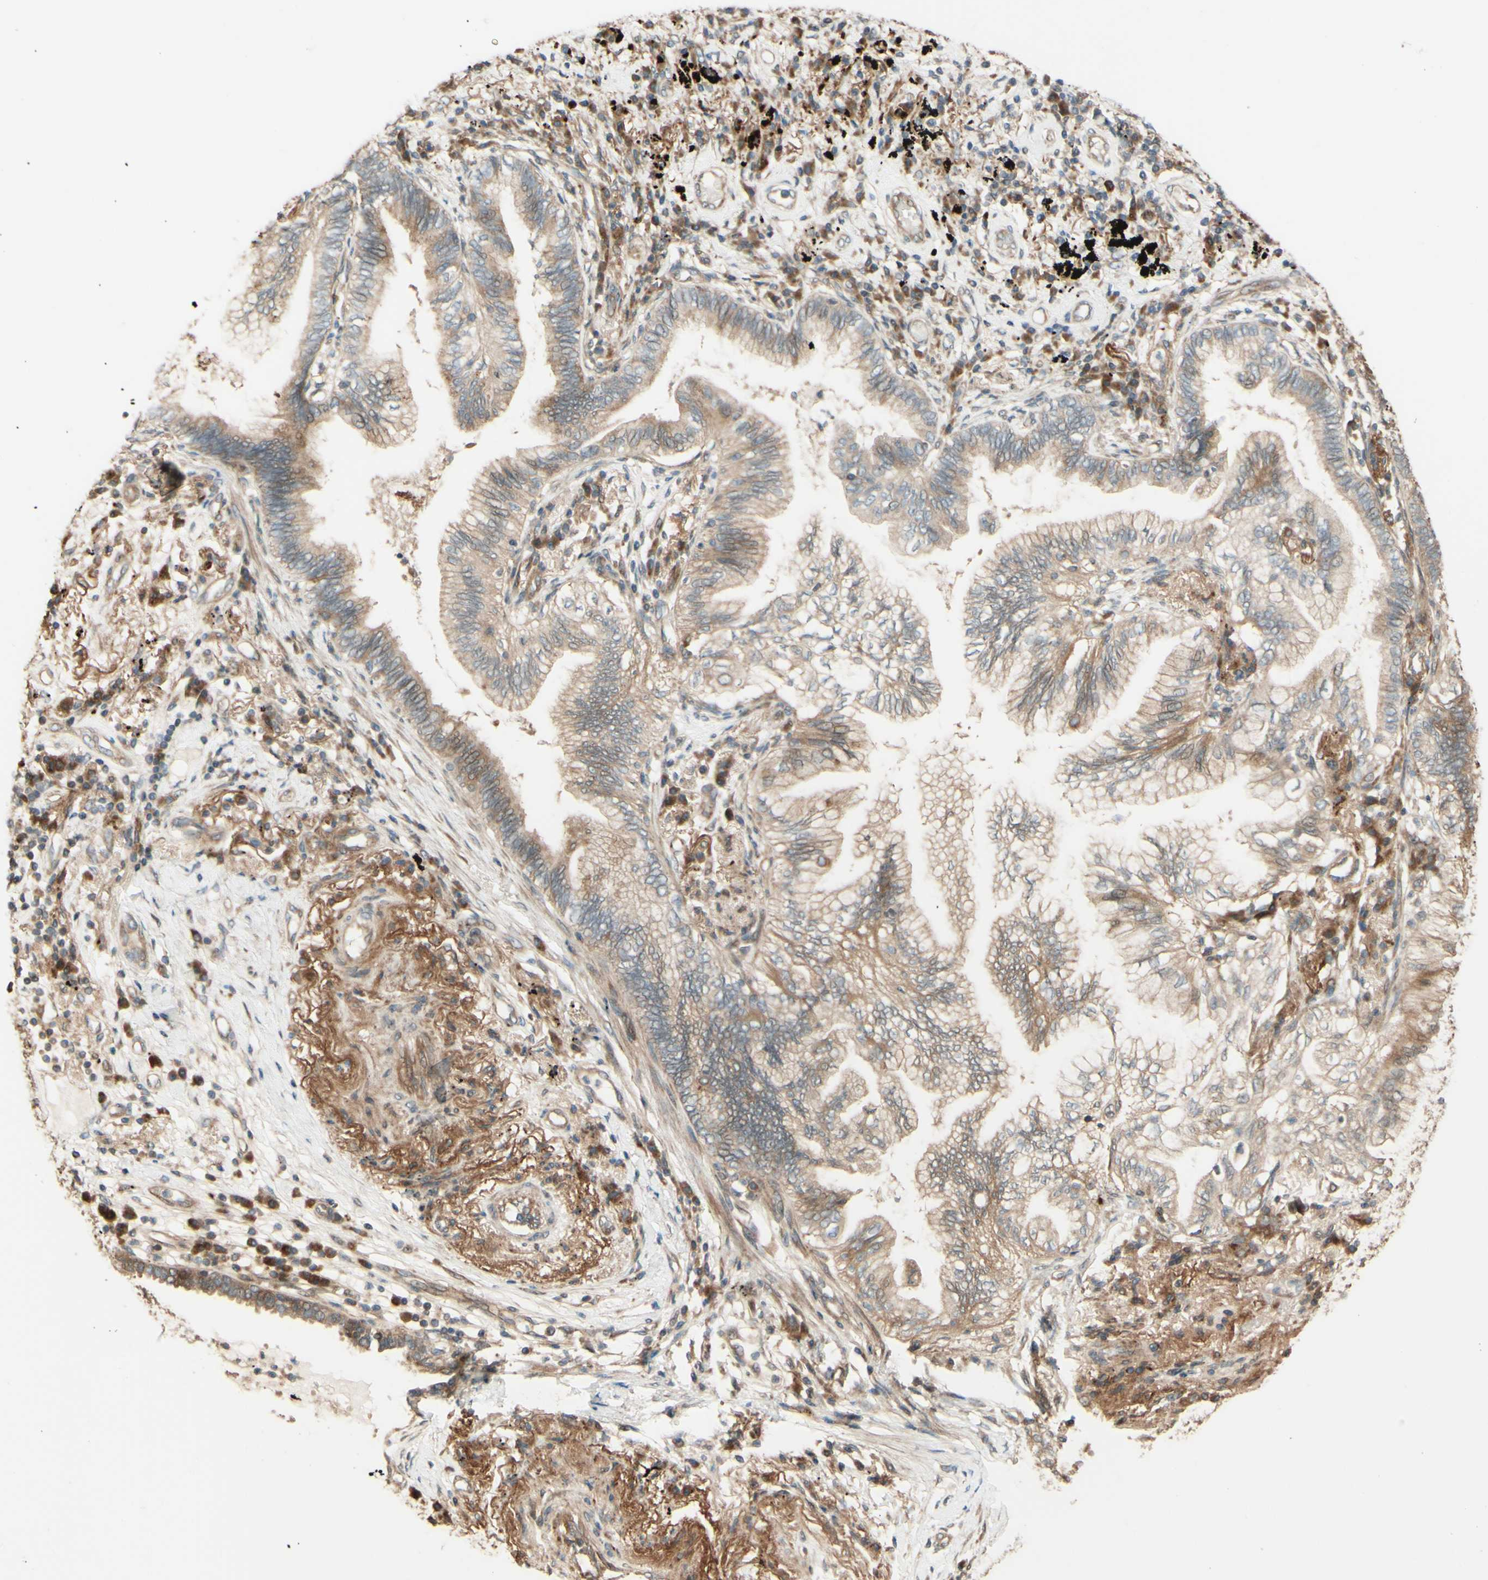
{"staining": {"intensity": "weak", "quantity": ">75%", "location": "cytoplasmic/membranous"}, "tissue": "lung cancer", "cell_type": "Tumor cells", "image_type": "cancer", "snomed": [{"axis": "morphology", "description": "Normal tissue, NOS"}, {"axis": "morphology", "description": "Adenocarcinoma, NOS"}, {"axis": "topography", "description": "Bronchus"}, {"axis": "topography", "description": "Lung"}], "caption": "IHC of adenocarcinoma (lung) demonstrates low levels of weak cytoplasmic/membranous positivity in approximately >75% of tumor cells.", "gene": "RNF19A", "patient": {"sex": "female", "age": 70}}